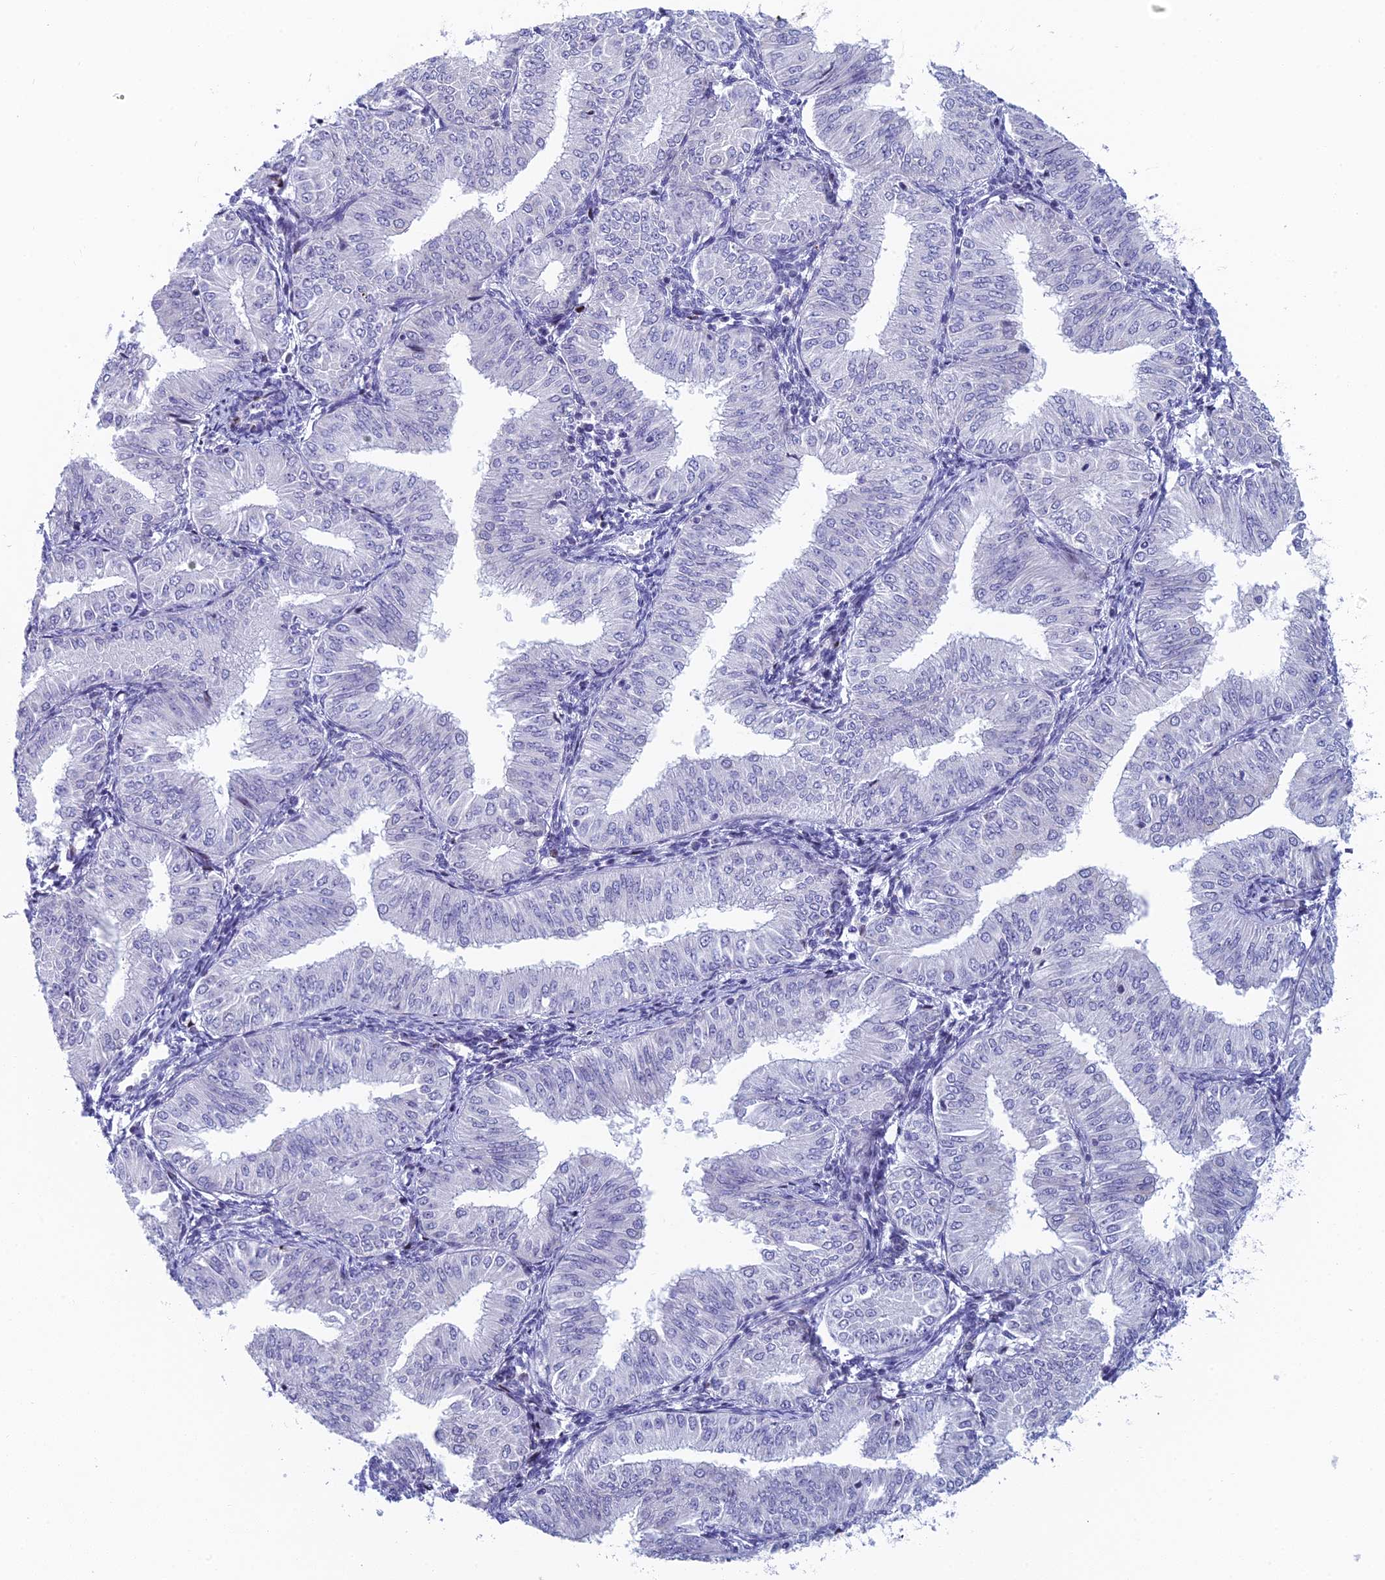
{"staining": {"intensity": "negative", "quantity": "none", "location": "none"}, "tissue": "endometrial cancer", "cell_type": "Tumor cells", "image_type": "cancer", "snomed": [{"axis": "morphology", "description": "Normal tissue, NOS"}, {"axis": "morphology", "description": "Adenocarcinoma, NOS"}, {"axis": "topography", "description": "Endometrium"}], "caption": "Photomicrograph shows no significant protein staining in tumor cells of endometrial cancer. The staining was performed using DAB to visualize the protein expression in brown, while the nuclei were stained in blue with hematoxylin (Magnification: 20x).", "gene": "REXO5", "patient": {"sex": "female", "age": 53}}